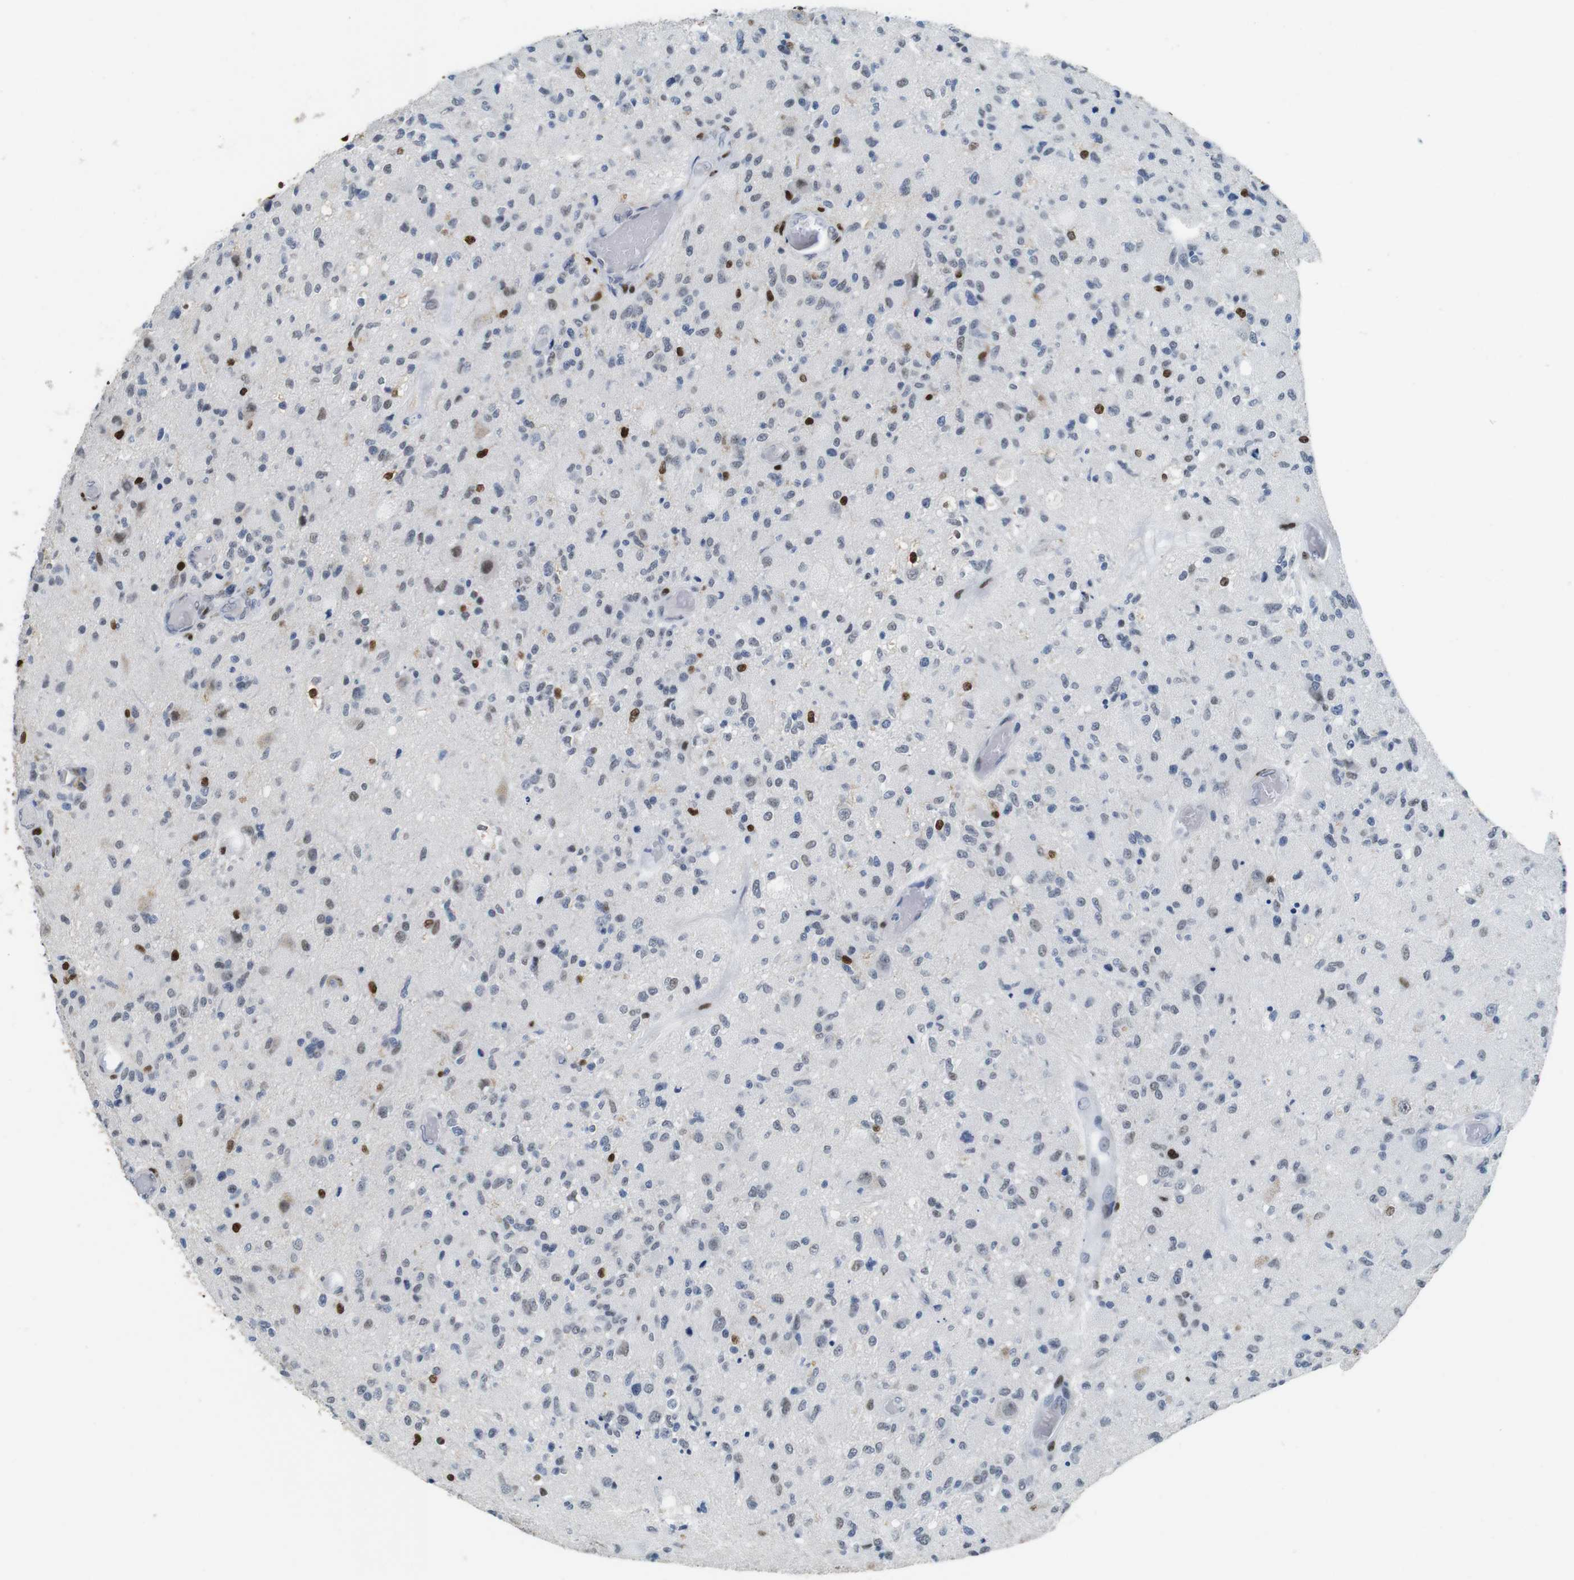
{"staining": {"intensity": "moderate", "quantity": "<25%", "location": "nuclear"}, "tissue": "glioma", "cell_type": "Tumor cells", "image_type": "cancer", "snomed": [{"axis": "morphology", "description": "Normal tissue, NOS"}, {"axis": "morphology", "description": "Glioma, malignant, High grade"}, {"axis": "topography", "description": "Cerebral cortex"}], "caption": "IHC staining of glioma, which exhibits low levels of moderate nuclear expression in about <25% of tumor cells indicating moderate nuclear protein positivity. The staining was performed using DAB (brown) for protein detection and nuclei were counterstained in hematoxylin (blue).", "gene": "IRF8", "patient": {"sex": "male", "age": 77}}